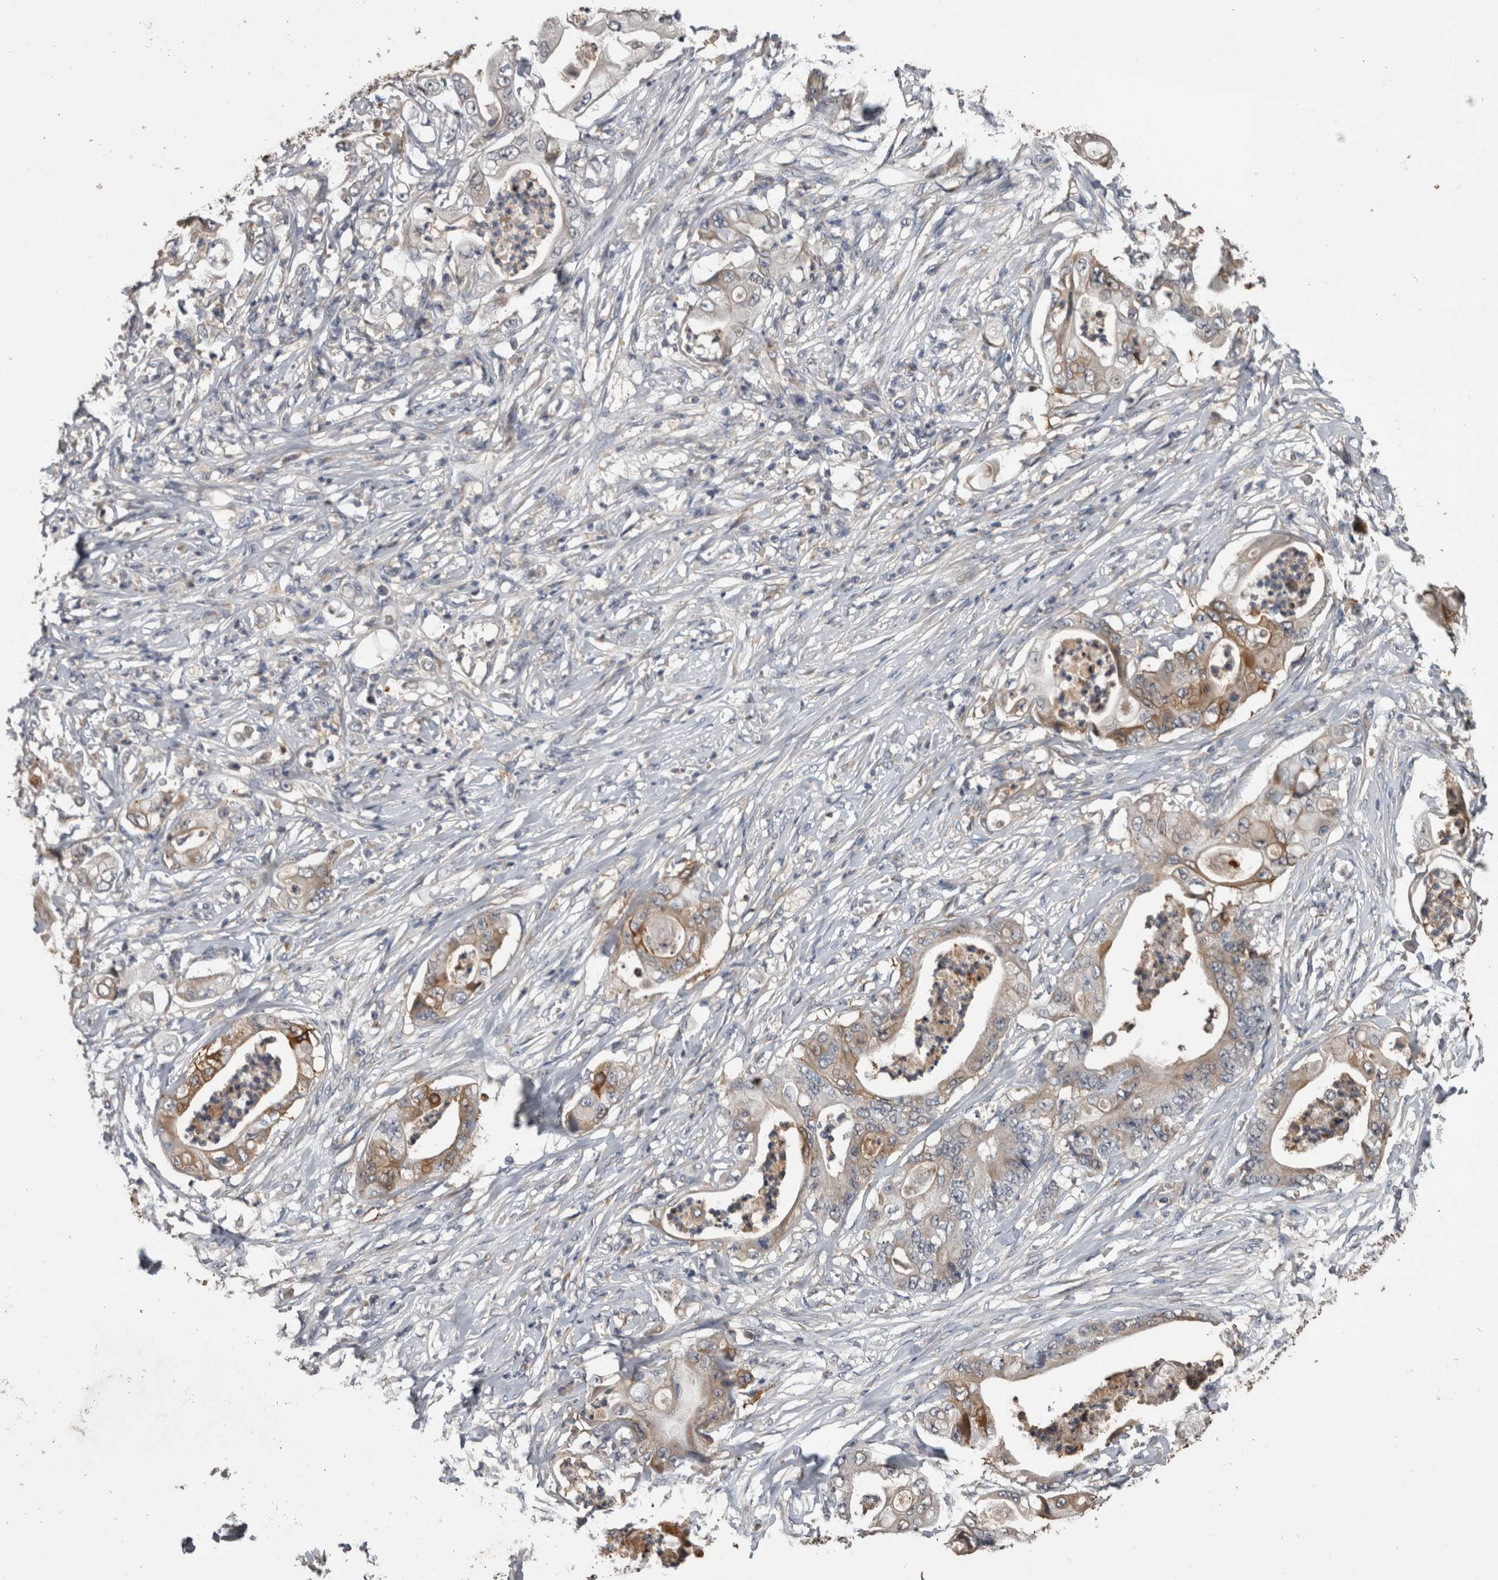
{"staining": {"intensity": "moderate", "quantity": "25%-75%", "location": "cytoplasmic/membranous"}, "tissue": "stomach cancer", "cell_type": "Tumor cells", "image_type": "cancer", "snomed": [{"axis": "morphology", "description": "Adenocarcinoma, NOS"}, {"axis": "topography", "description": "Stomach"}], "caption": "Protein staining of stomach cancer (adenocarcinoma) tissue reveals moderate cytoplasmic/membranous staining in about 25%-75% of tumor cells.", "gene": "ANXA13", "patient": {"sex": "female", "age": 73}}